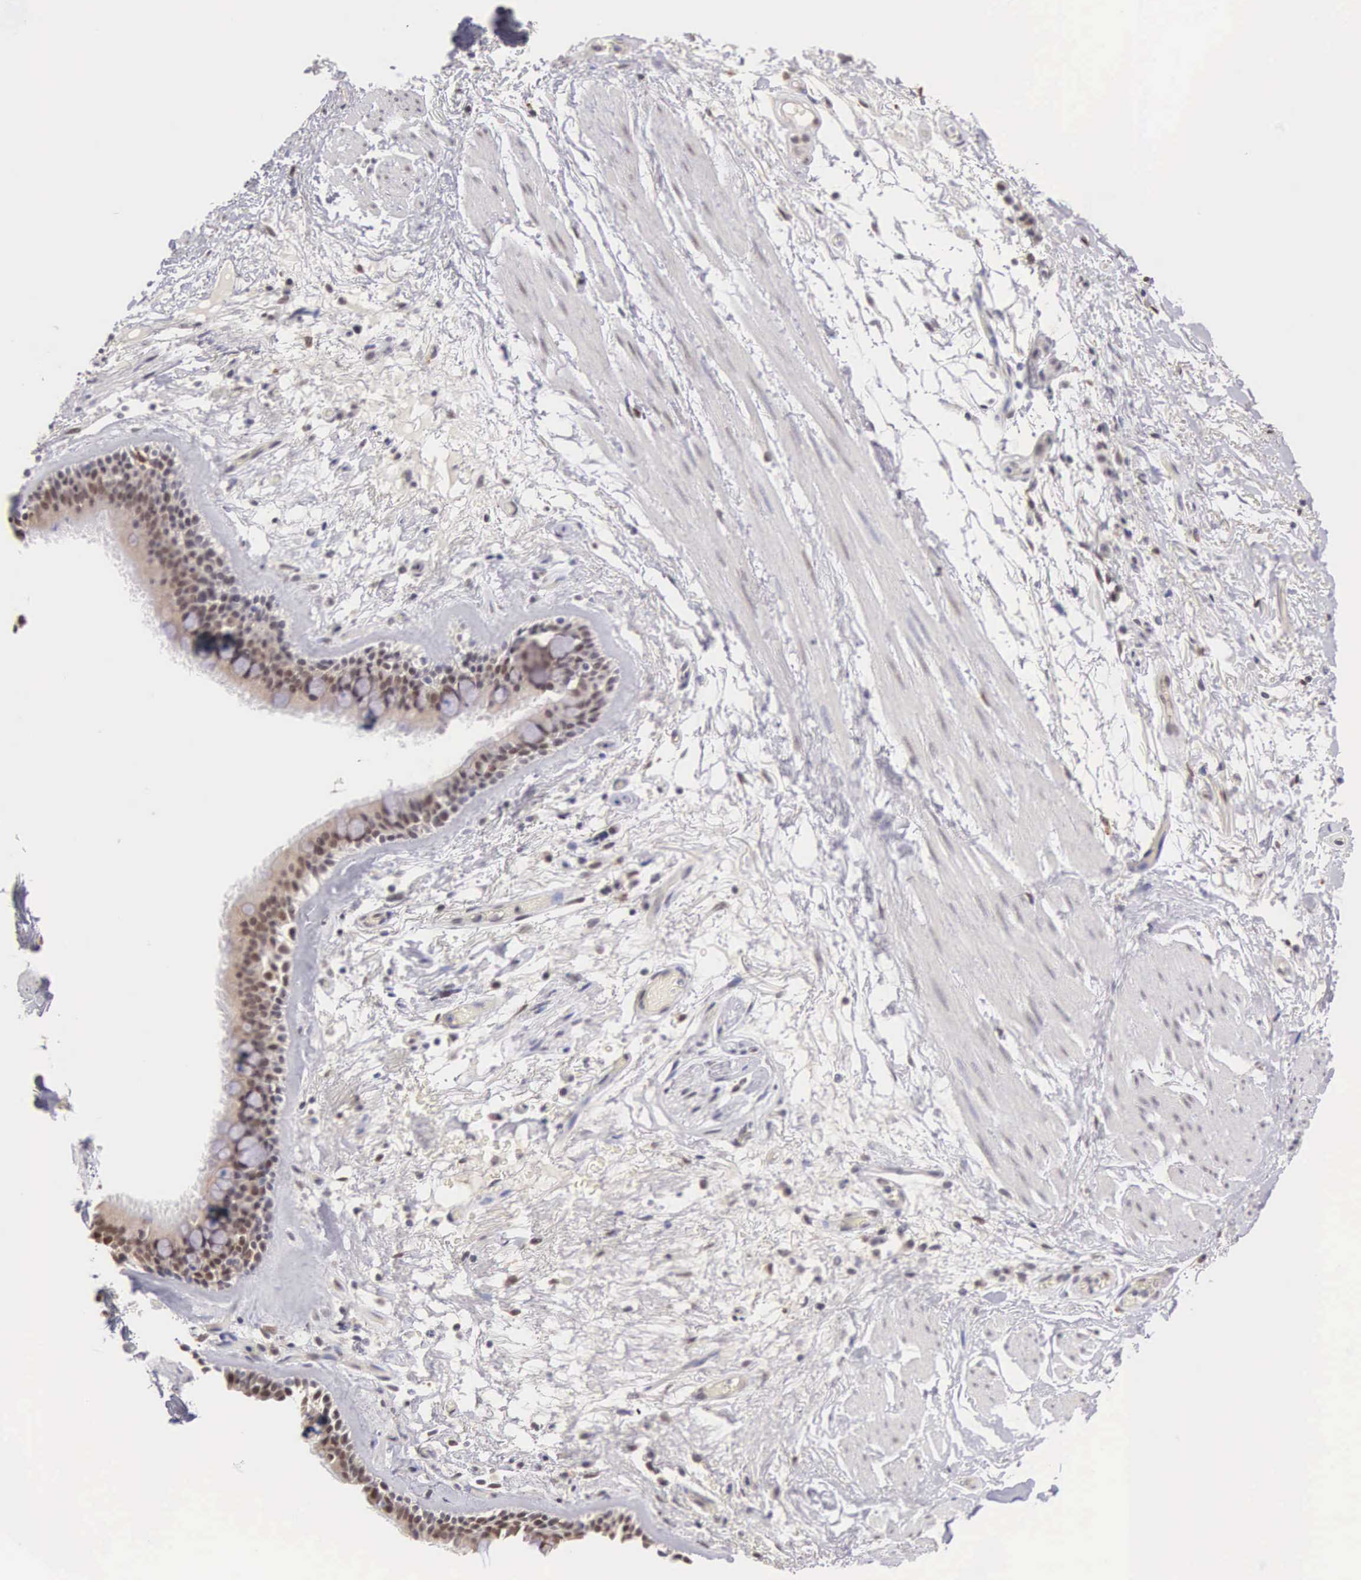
{"staining": {"intensity": "weak", "quantity": "<25%", "location": "cytoplasmic/membranous"}, "tissue": "bronchus", "cell_type": "Respiratory epithelial cells", "image_type": "normal", "snomed": [{"axis": "morphology", "description": "Normal tissue, NOS"}, {"axis": "topography", "description": "Cartilage tissue"}], "caption": "Histopathology image shows no significant protein positivity in respiratory epithelial cells of benign bronchus.", "gene": "HMGXB4", "patient": {"sex": "female", "age": 63}}